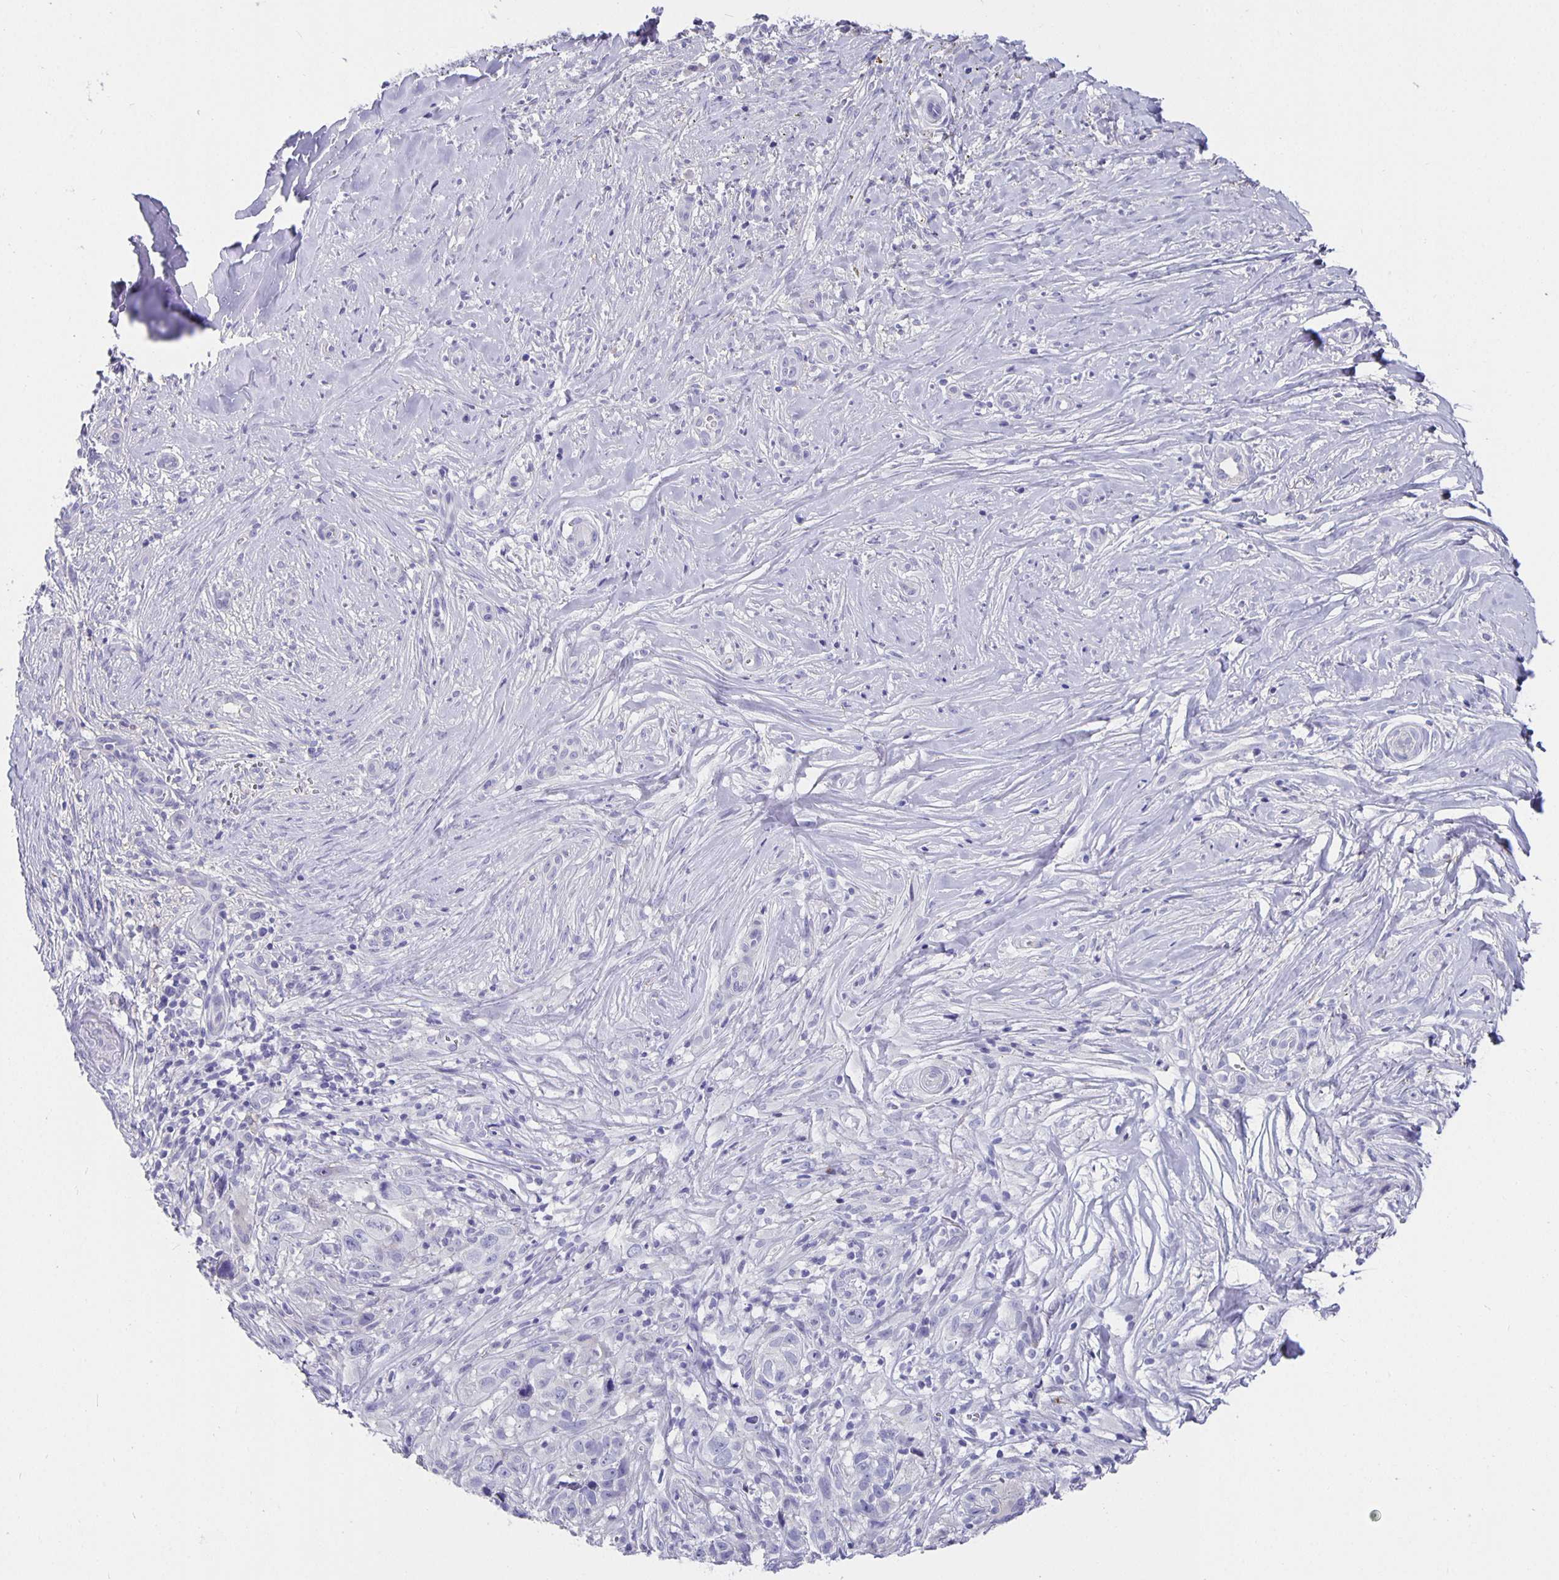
{"staining": {"intensity": "negative", "quantity": "none", "location": "none"}, "tissue": "skin cancer", "cell_type": "Tumor cells", "image_type": "cancer", "snomed": [{"axis": "morphology", "description": "Basal cell carcinoma"}, {"axis": "topography", "description": "Skin"}], "caption": "Immunohistochemistry (IHC) image of neoplastic tissue: human skin basal cell carcinoma stained with DAB (3,3'-diaminobenzidine) displays no significant protein expression in tumor cells.", "gene": "CFAP74", "patient": {"sex": "female", "age": 82}}